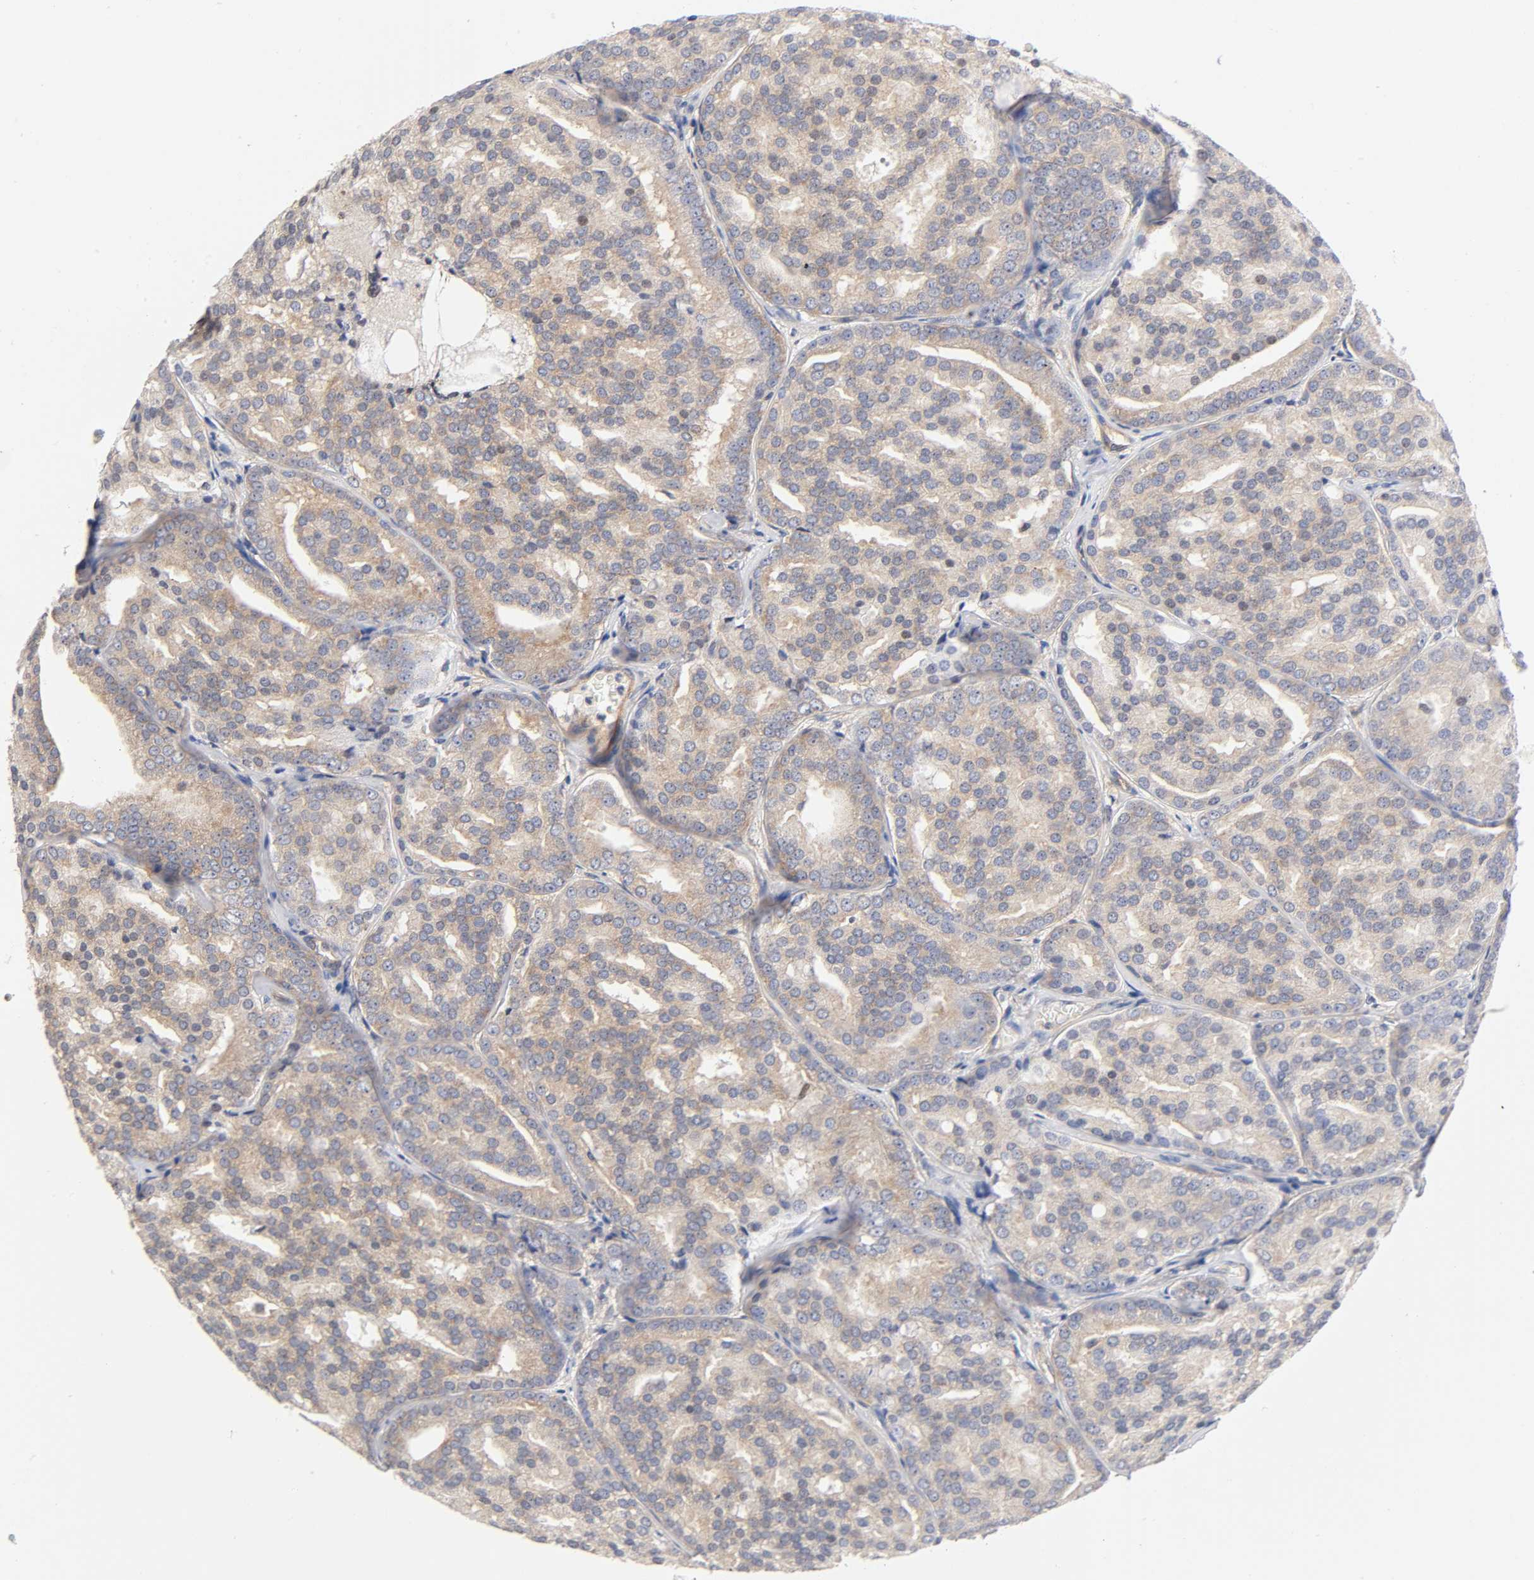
{"staining": {"intensity": "weak", "quantity": ">75%", "location": "cytoplasmic/membranous"}, "tissue": "prostate cancer", "cell_type": "Tumor cells", "image_type": "cancer", "snomed": [{"axis": "morphology", "description": "Adenocarcinoma, High grade"}, {"axis": "topography", "description": "Prostate"}], "caption": "Protein expression analysis of human prostate cancer (high-grade adenocarcinoma) reveals weak cytoplasmic/membranous positivity in approximately >75% of tumor cells.", "gene": "PAFAH1B1", "patient": {"sex": "male", "age": 64}}